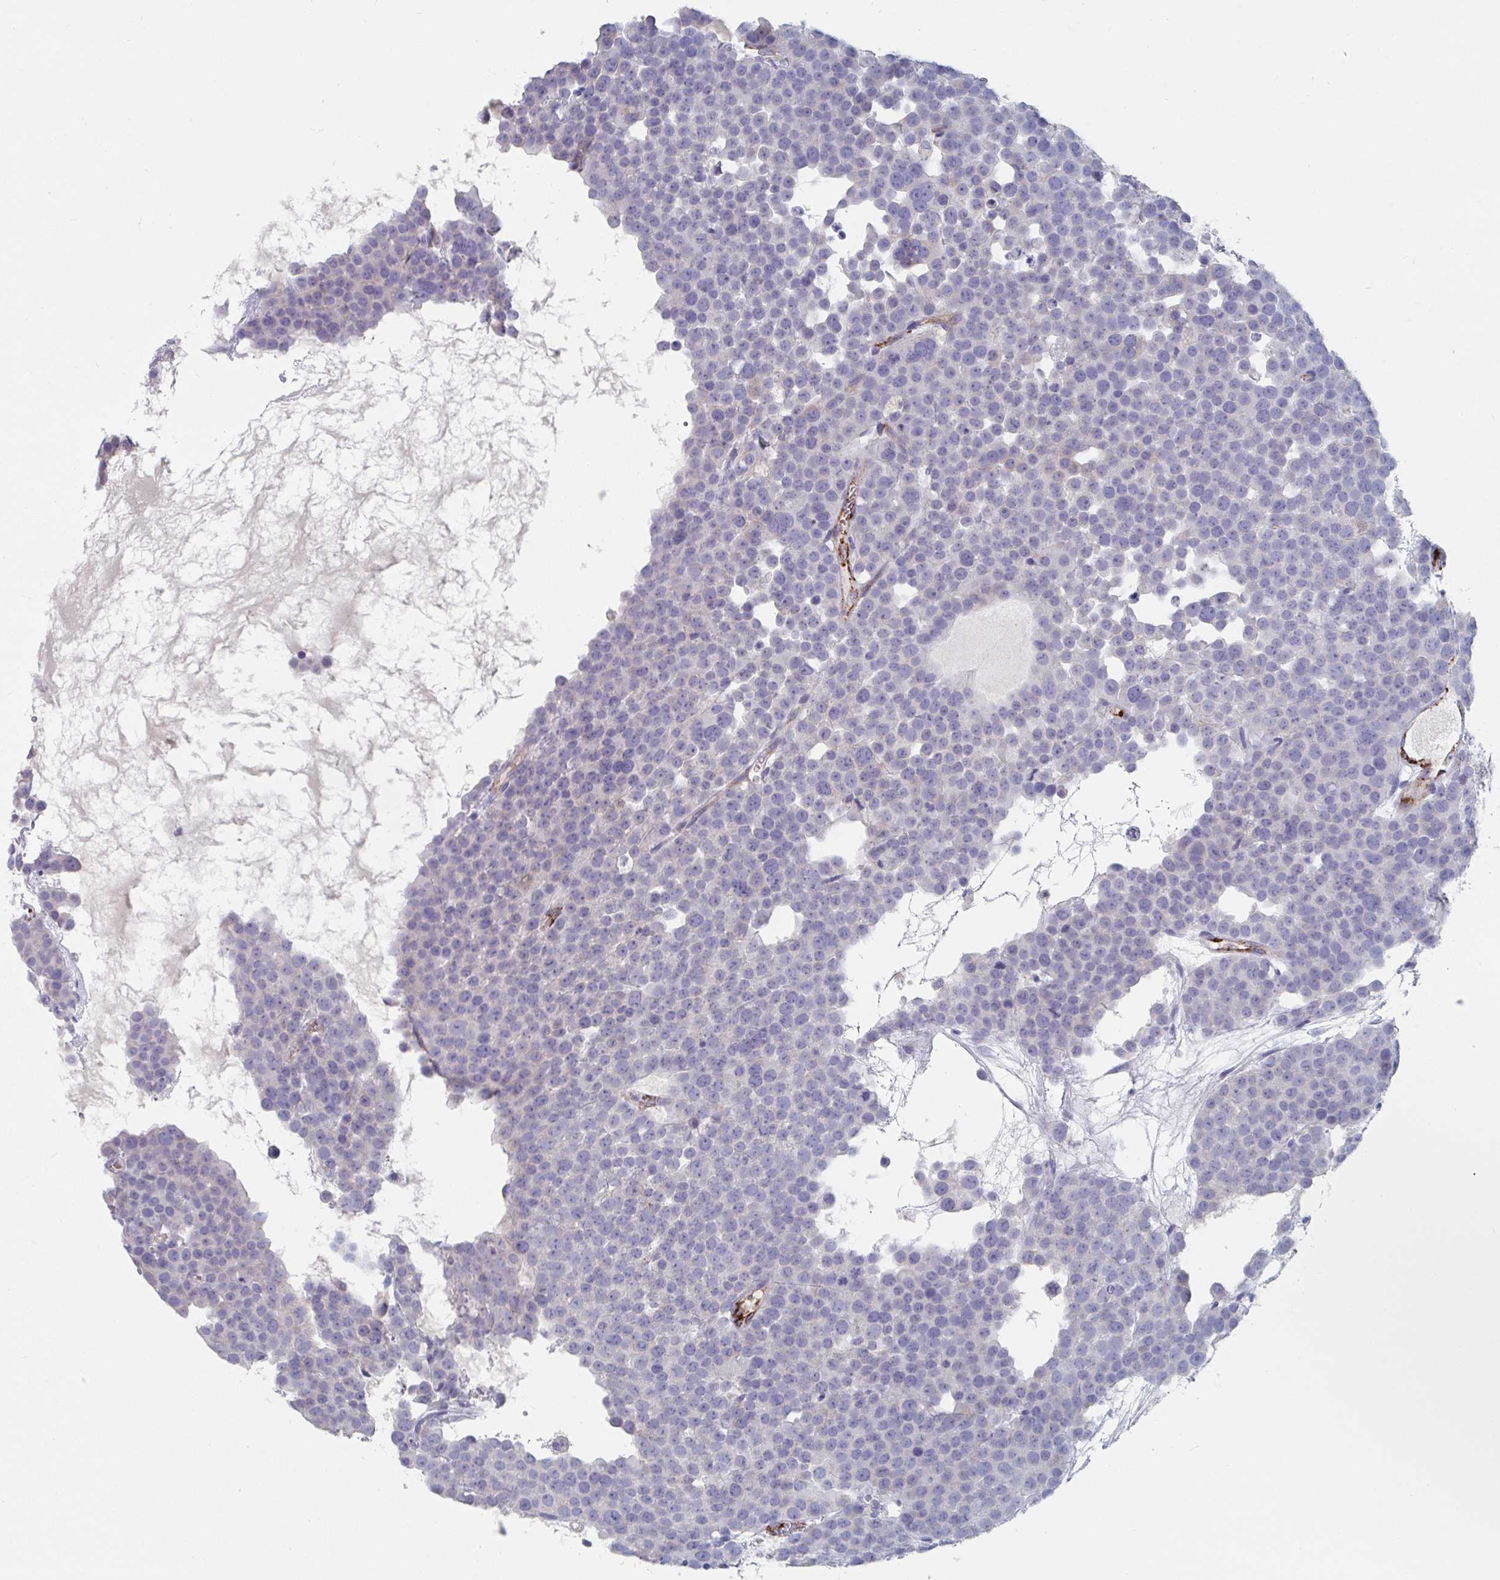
{"staining": {"intensity": "negative", "quantity": "none", "location": "none"}, "tissue": "testis cancer", "cell_type": "Tumor cells", "image_type": "cancer", "snomed": [{"axis": "morphology", "description": "Seminoma, NOS"}, {"axis": "topography", "description": "Testis"}], "caption": "This is an immunohistochemistry (IHC) photomicrograph of human seminoma (testis). There is no positivity in tumor cells.", "gene": "ABHD16A", "patient": {"sex": "male", "age": 71}}